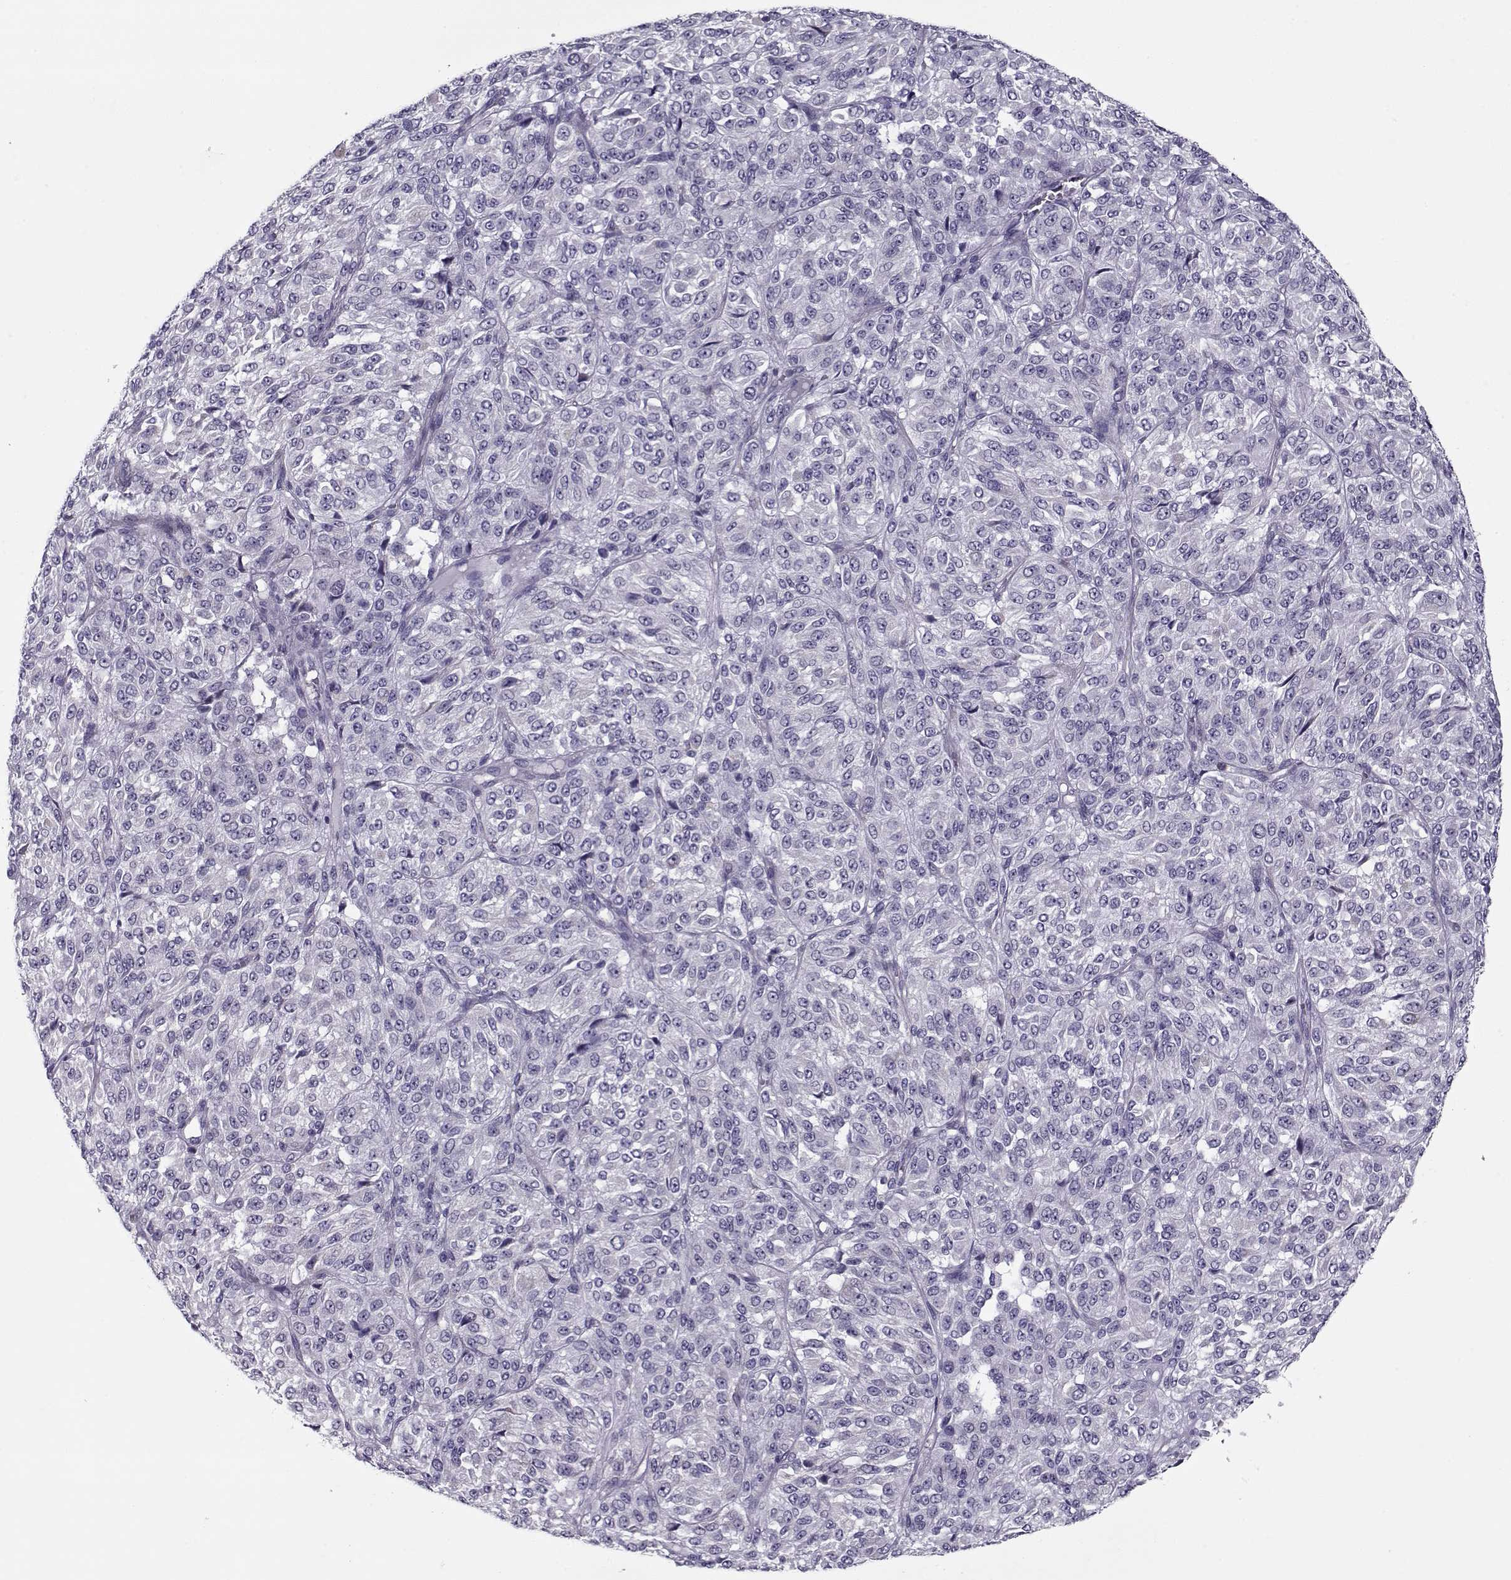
{"staining": {"intensity": "negative", "quantity": "none", "location": "none"}, "tissue": "melanoma", "cell_type": "Tumor cells", "image_type": "cancer", "snomed": [{"axis": "morphology", "description": "Malignant melanoma, Metastatic site"}, {"axis": "topography", "description": "Brain"}], "caption": "IHC micrograph of melanoma stained for a protein (brown), which displays no expression in tumor cells.", "gene": "PP2D1", "patient": {"sex": "female", "age": 56}}